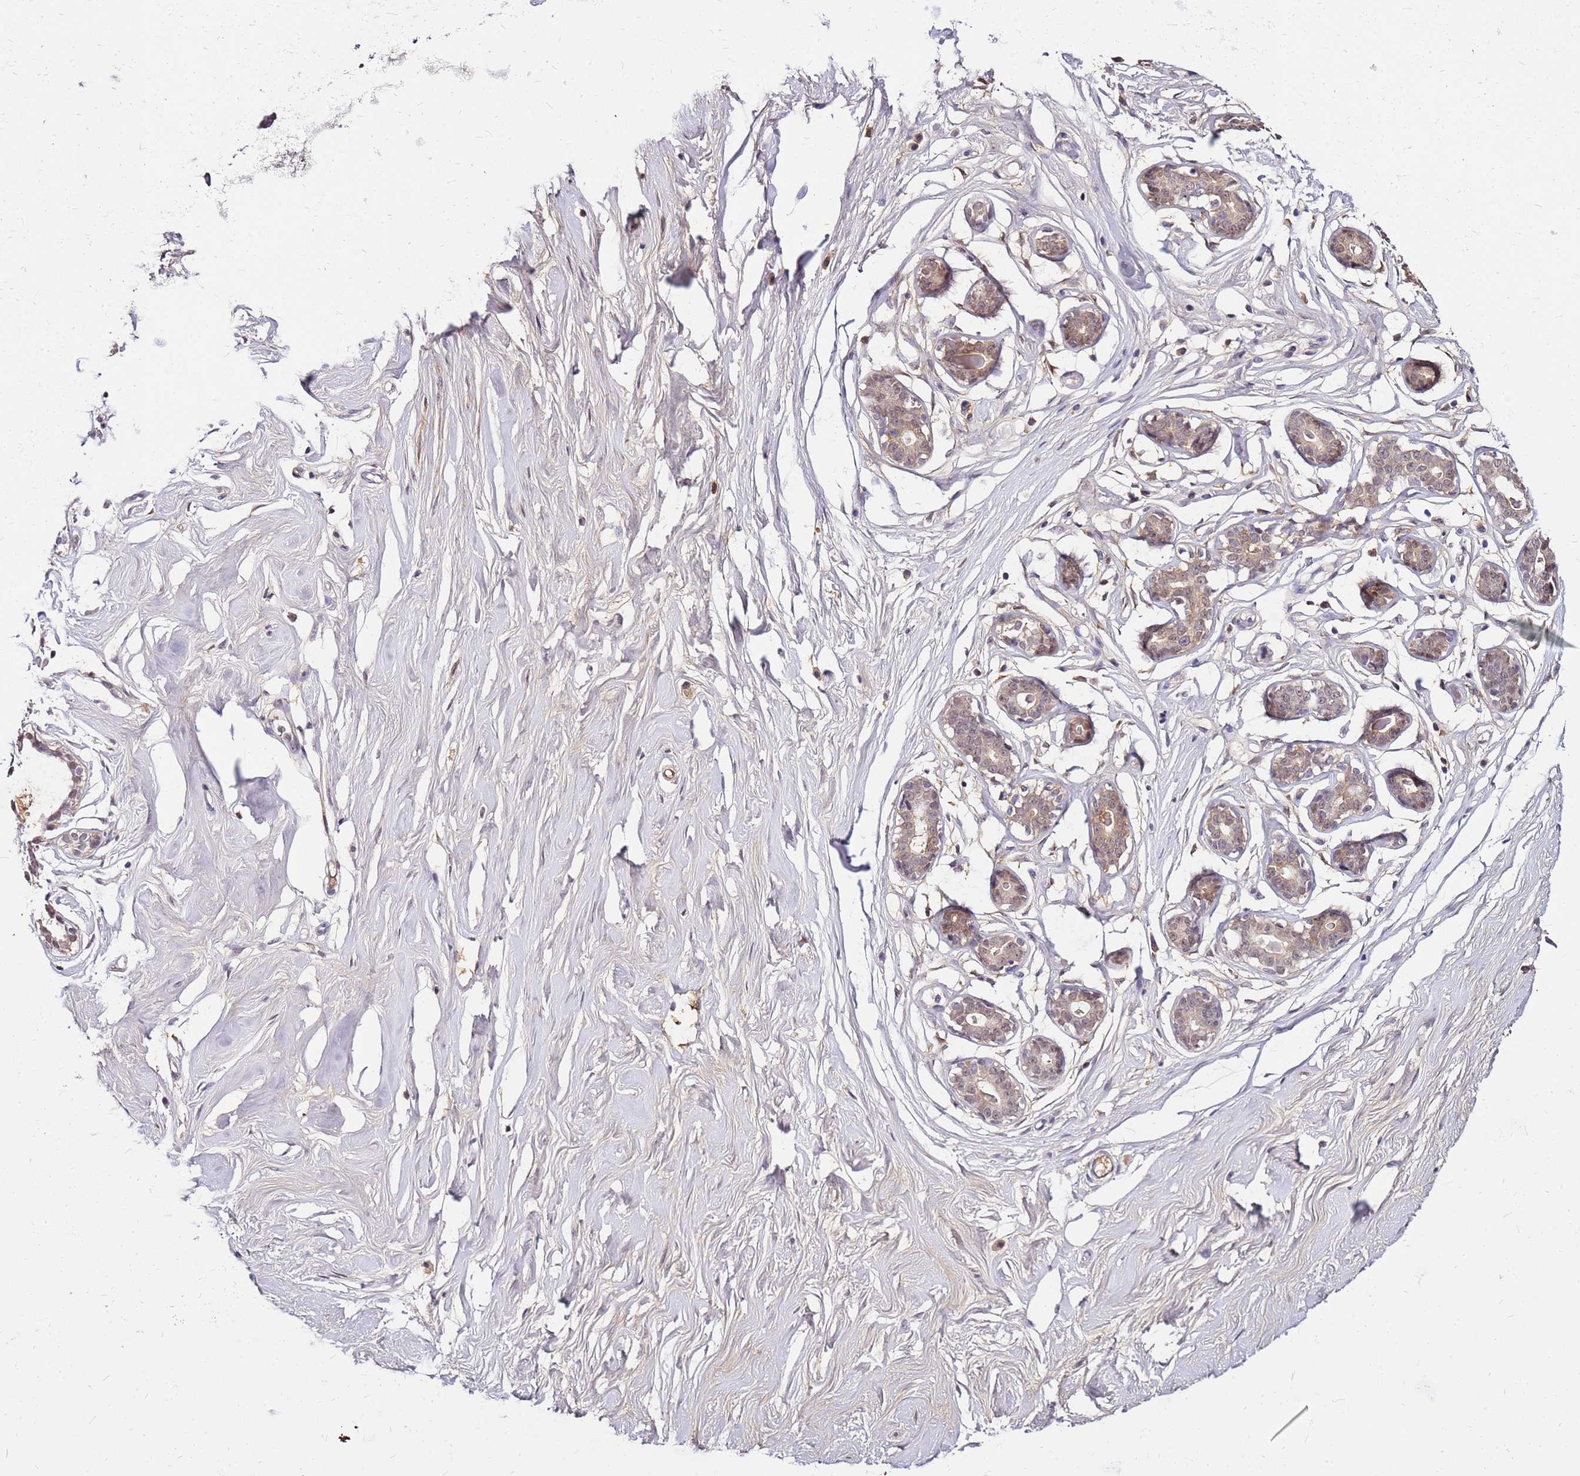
{"staining": {"intensity": "negative", "quantity": "none", "location": "none"}, "tissue": "breast", "cell_type": "Adipocytes", "image_type": "normal", "snomed": [{"axis": "morphology", "description": "Normal tissue, NOS"}, {"axis": "morphology", "description": "Adenoma, NOS"}, {"axis": "topography", "description": "Breast"}], "caption": "An immunohistochemistry (IHC) image of normal breast is shown. There is no staining in adipocytes of breast. The staining is performed using DAB (3,3'-diaminobenzidine) brown chromogen with nuclei counter-stained in using hematoxylin.", "gene": "ALDH1A3", "patient": {"sex": "female", "age": 23}}